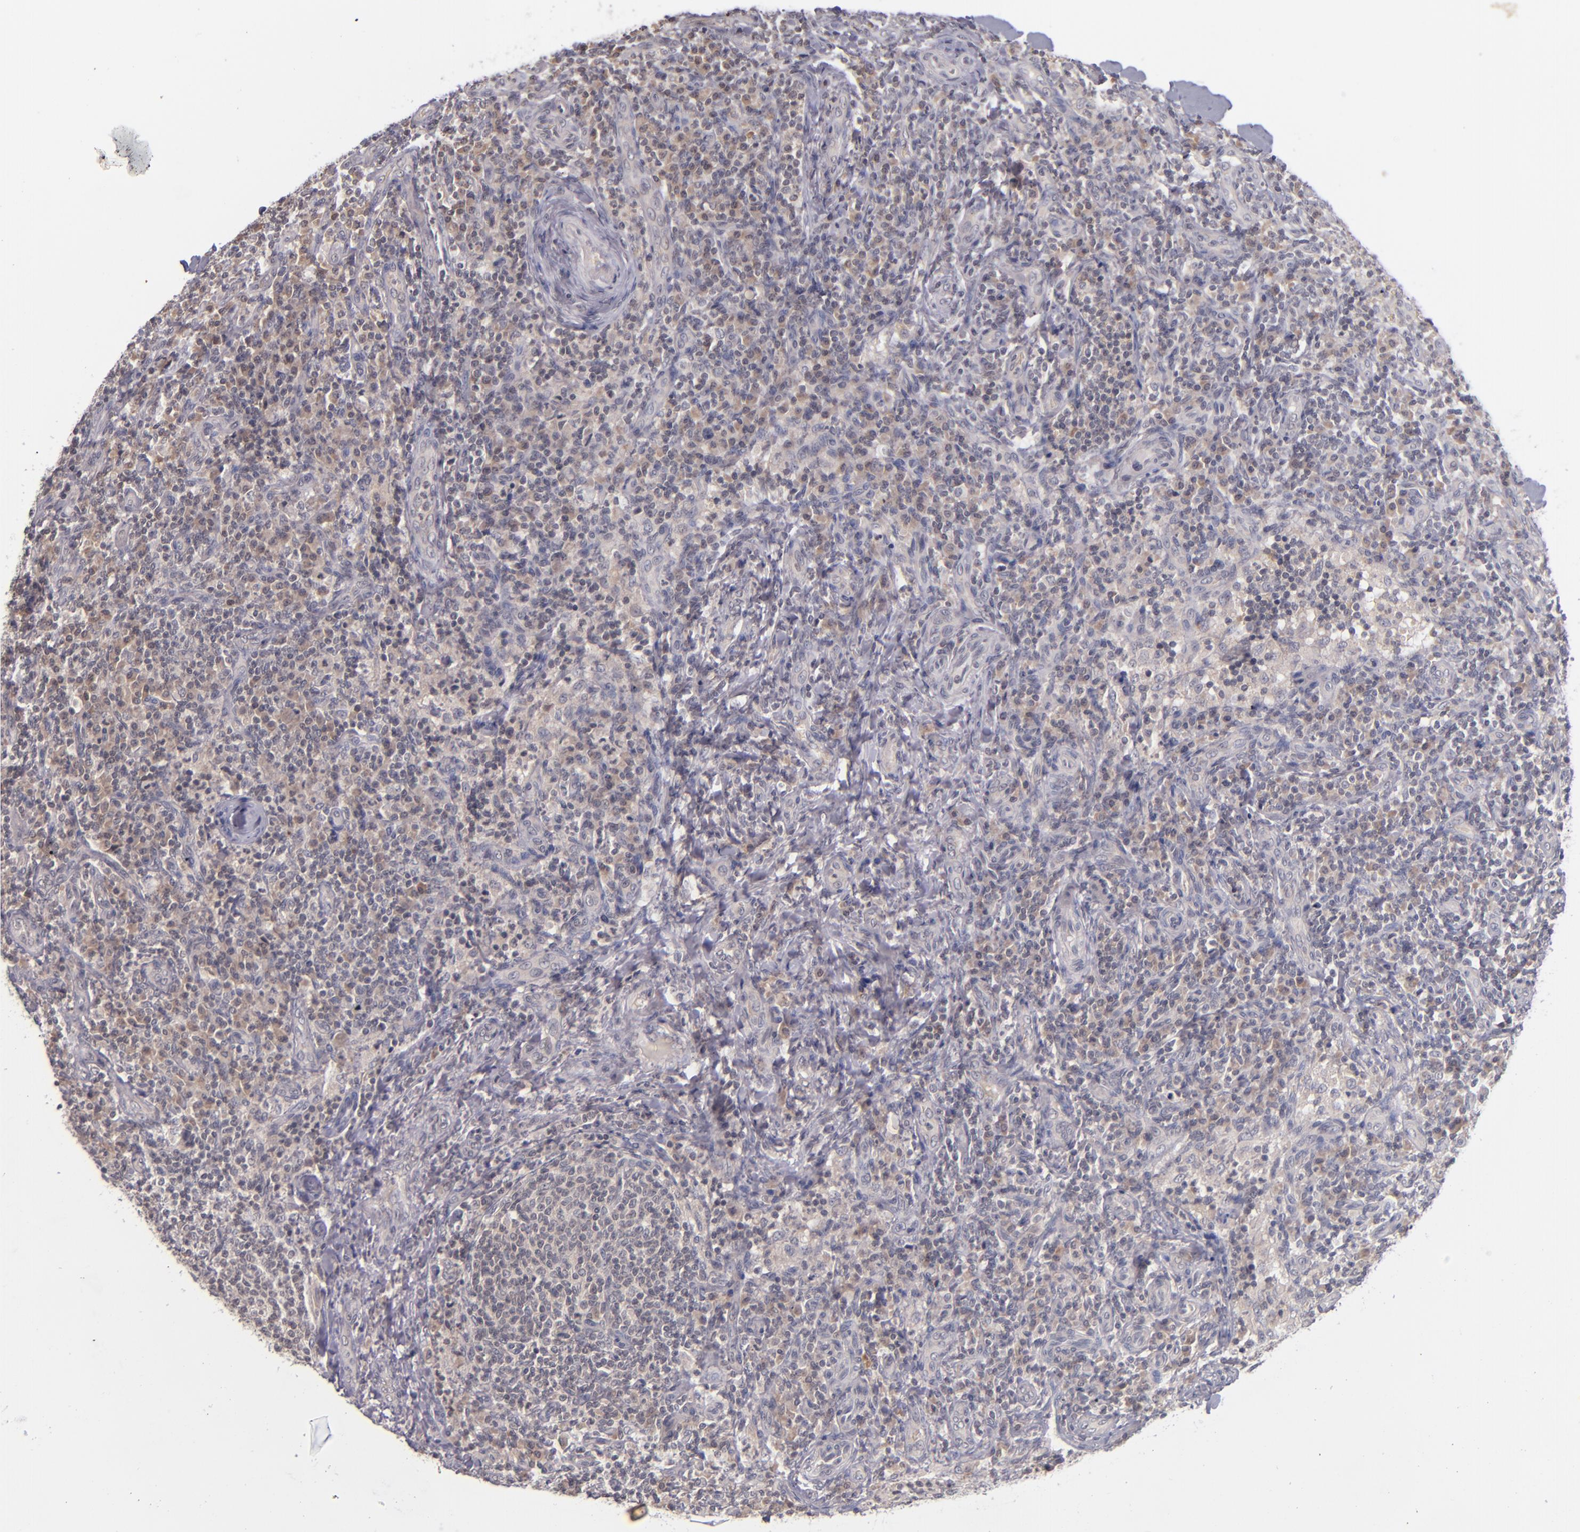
{"staining": {"intensity": "weak", "quantity": "25%-75%", "location": "cytoplasmic/membranous"}, "tissue": "lymph node", "cell_type": "Non-germinal center cells", "image_type": "normal", "snomed": [{"axis": "morphology", "description": "Normal tissue, NOS"}, {"axis": "morphology", "description": "Inflammation, NOS"}, {"axis": "topography", "description": "Lymph node"}], "caption": "About 25%-75% of non-germinal center cells in unremarkable lymph node exhibit weak cytoplasmic/membranous protein expression as visualized by brown immunohistochemical staining.", "gene": "TSC2", "patient": {"sex": "male", "age": 46}}